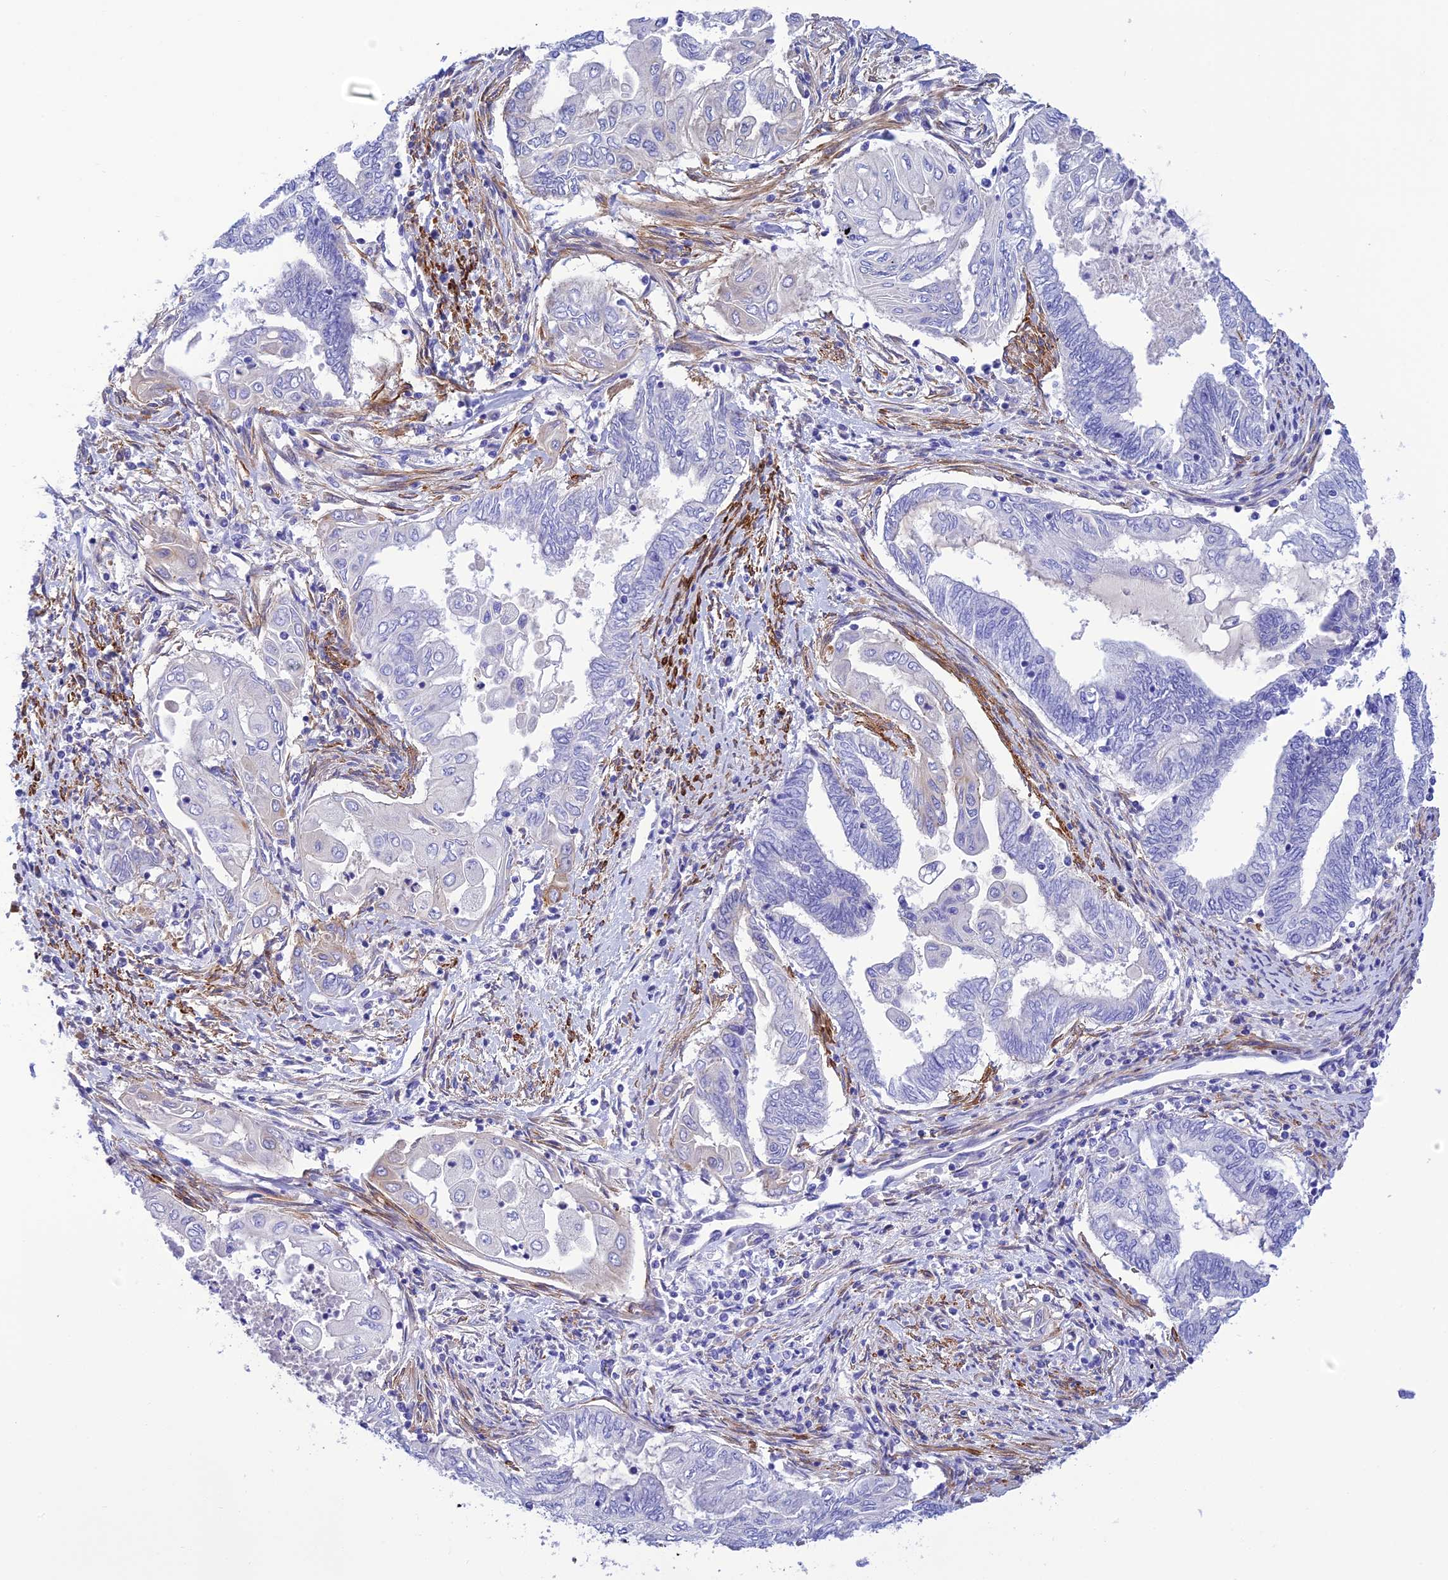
{"staining": {"intensity": "negative", "quantity": "none", "location": "none"}, "tissue": "endometrial cancer", "cell_type": "Tumor cells", "image_type": "cancer", "snomed": [{"axis": "morphology", "description": "Adenocarcinoma, NOS"}, {"axis": "topography", "description": "Uterus"}, {"axis": "topography", "description": "Endometrium"}], "caption": "High power microscopy image of an immunohistochemistry (IHC) image of endometrial cancer (adenocarcinoma), revealing no significant positivity in tumor cells. (DAB immunohistochemistry (IHC) with hematoxylin counter stain).", "gene": "ZDHHC16", "patient": {"sex": "female", "age": 70}}